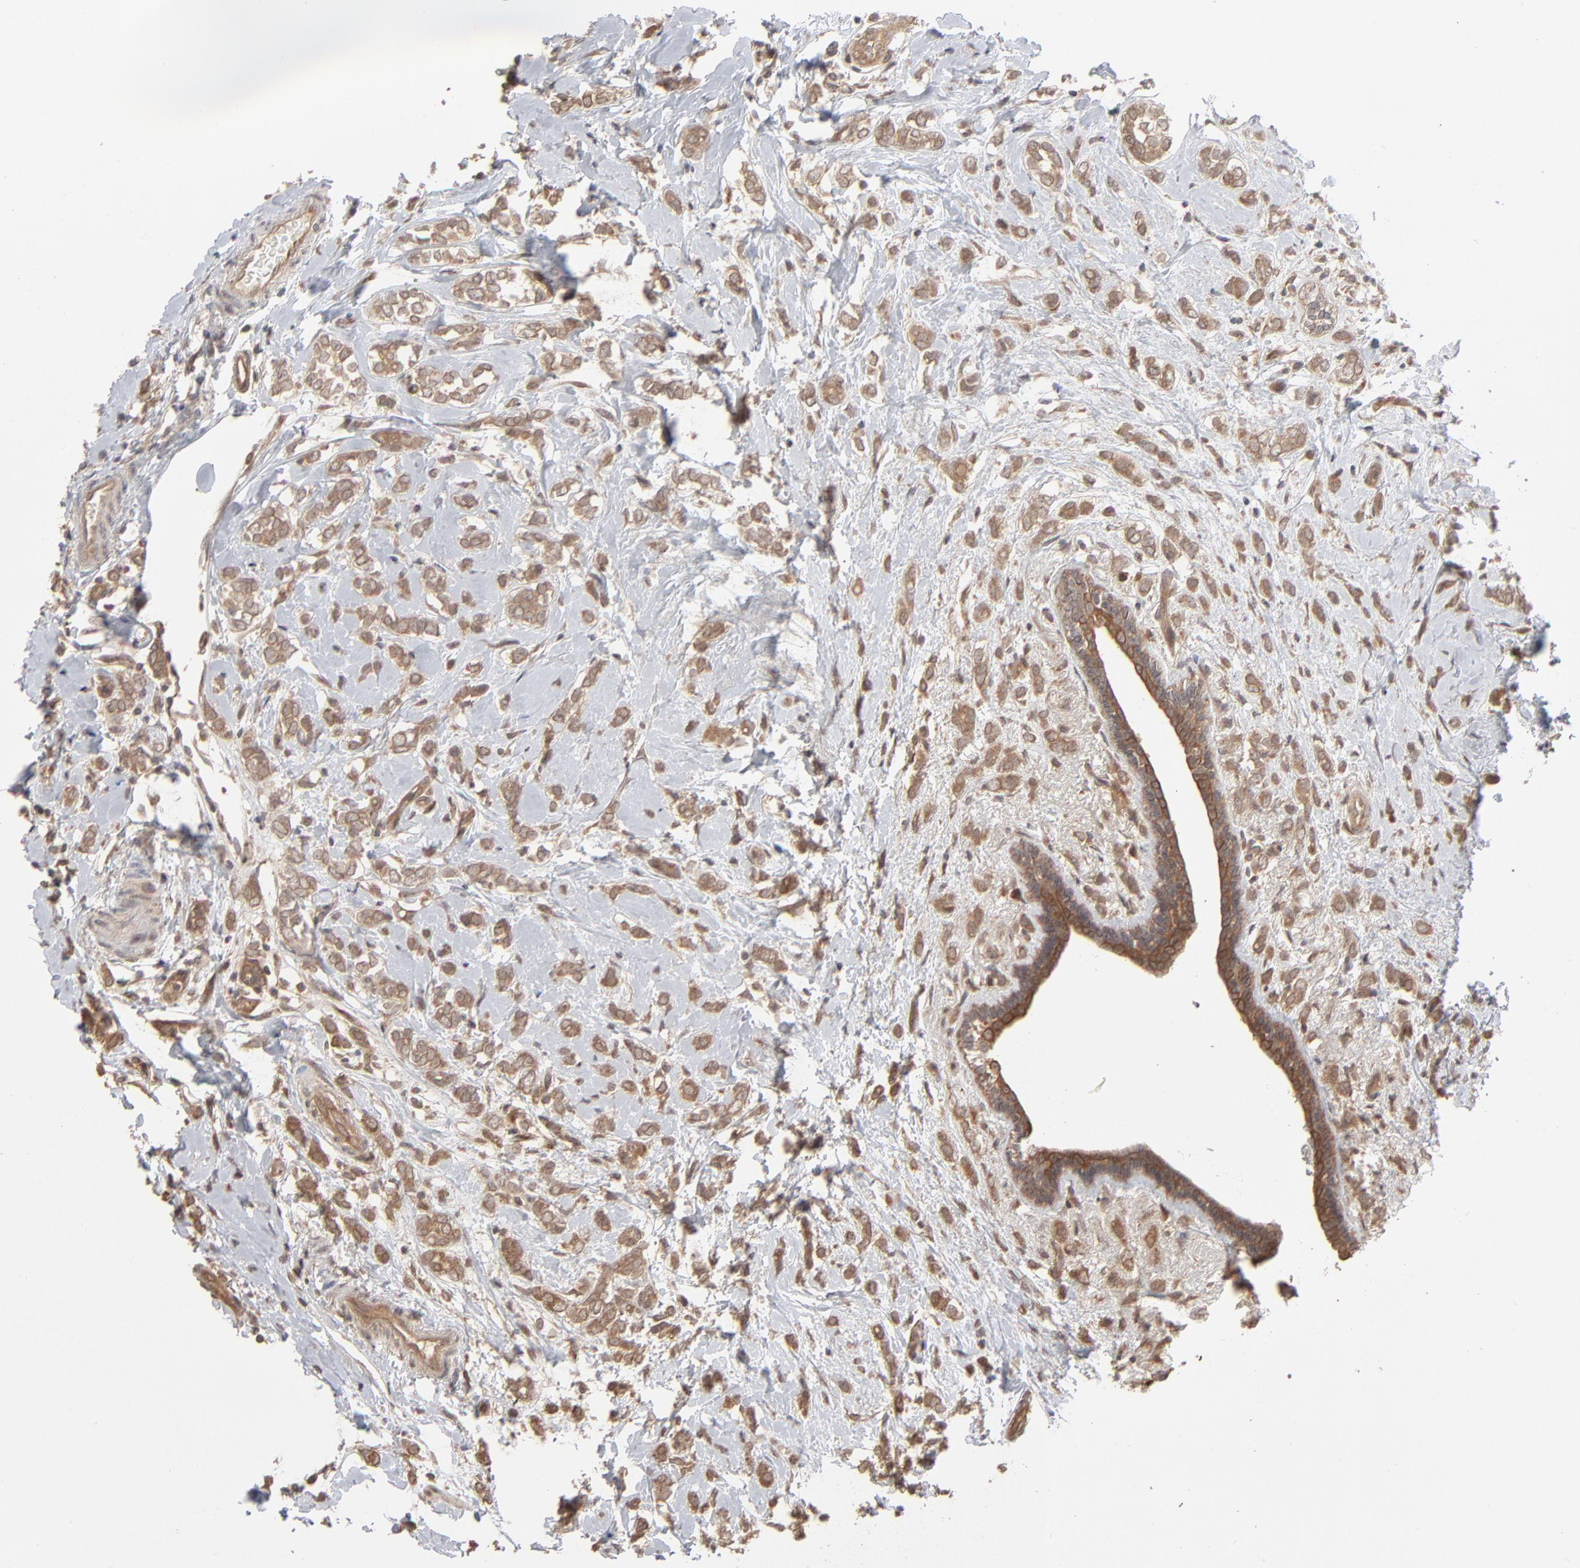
{"staining": {"intensity": "moderate", "quantity": ">75%", "location": "cytoplasmic/membranous,nuclear"}, "tissue": "breast cancer", "cell_type": "Tumor cells", "image_type": "cancer", "snomed": [{"axis": "morphology", "description": "Normal tissue, NOS"}, {"axis": "morphology", "description": "Lobular carcinoma"}, {"axis": "topography", "description": "Breast"}], "caption": "Immunohistochemical staining of human breast cancer (lobular carcinoma) shows medium levels of moderate cytoplasmic/membranous and nuclear staining in approximately >75% of tumor cells. (DAB = brown stain, brightfield microscopy at high magnification).", "gene": "SCFD1", "patient": {"sex": "female", "age": 47}}